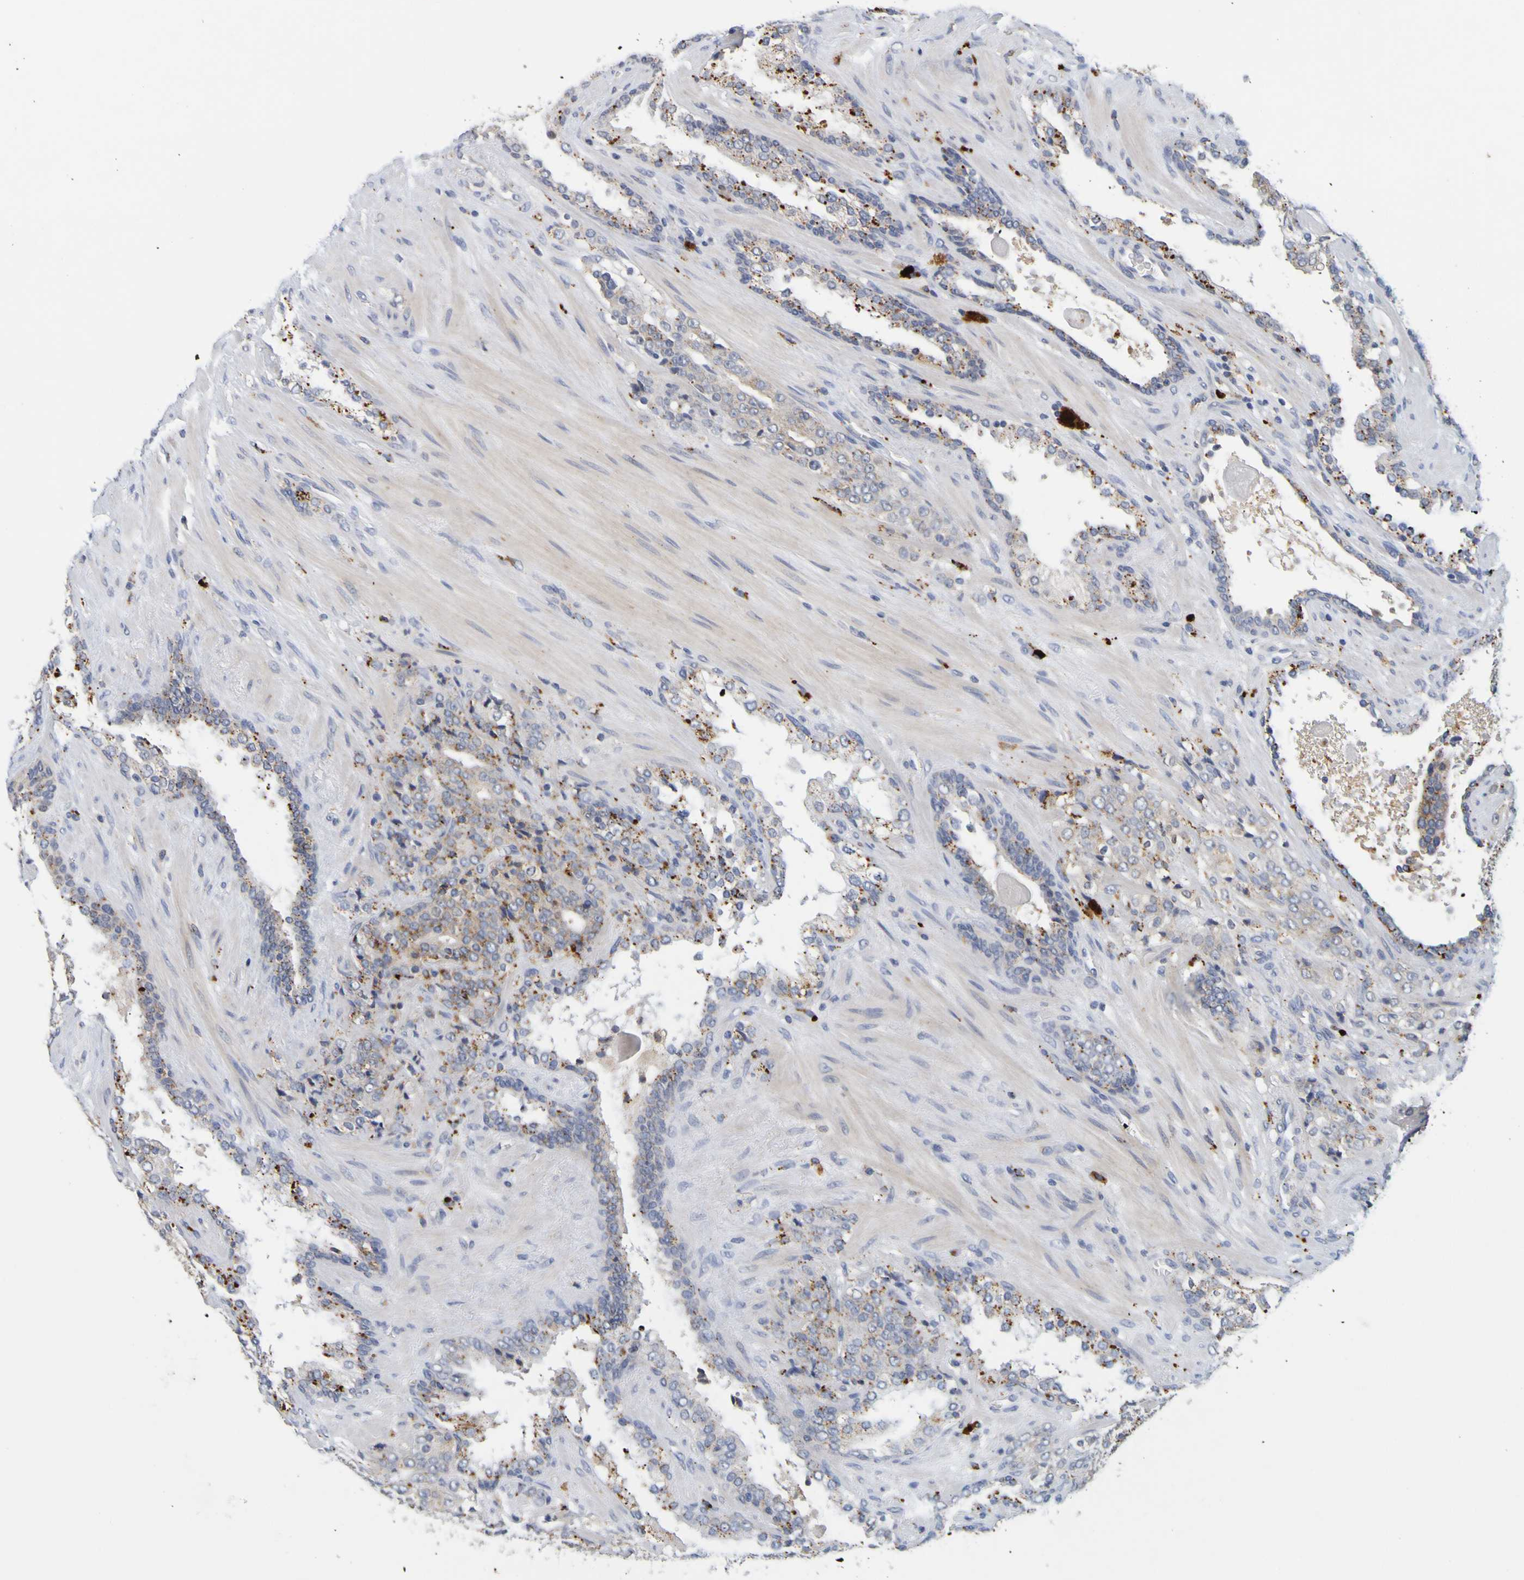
{"staining": {"intensity": "weak", "quantity": "<25%", "location": "cytoplasmic/membranous"}, "tissue": "prostate cancer", "cell_type": "Tumor cells", "image_type": "cancer", "snomed": [{"axis": "morphology", "description": "Adenocarcinoma, High grade"}, {"axis": "topography", "description": "Prostate"}], "caption": "Tumor cells are negative for brown protein staining in prostate high-grade adenocarcinoma.", "gene": "TPH1", "patient": {"sex": "male", "age": 71}}